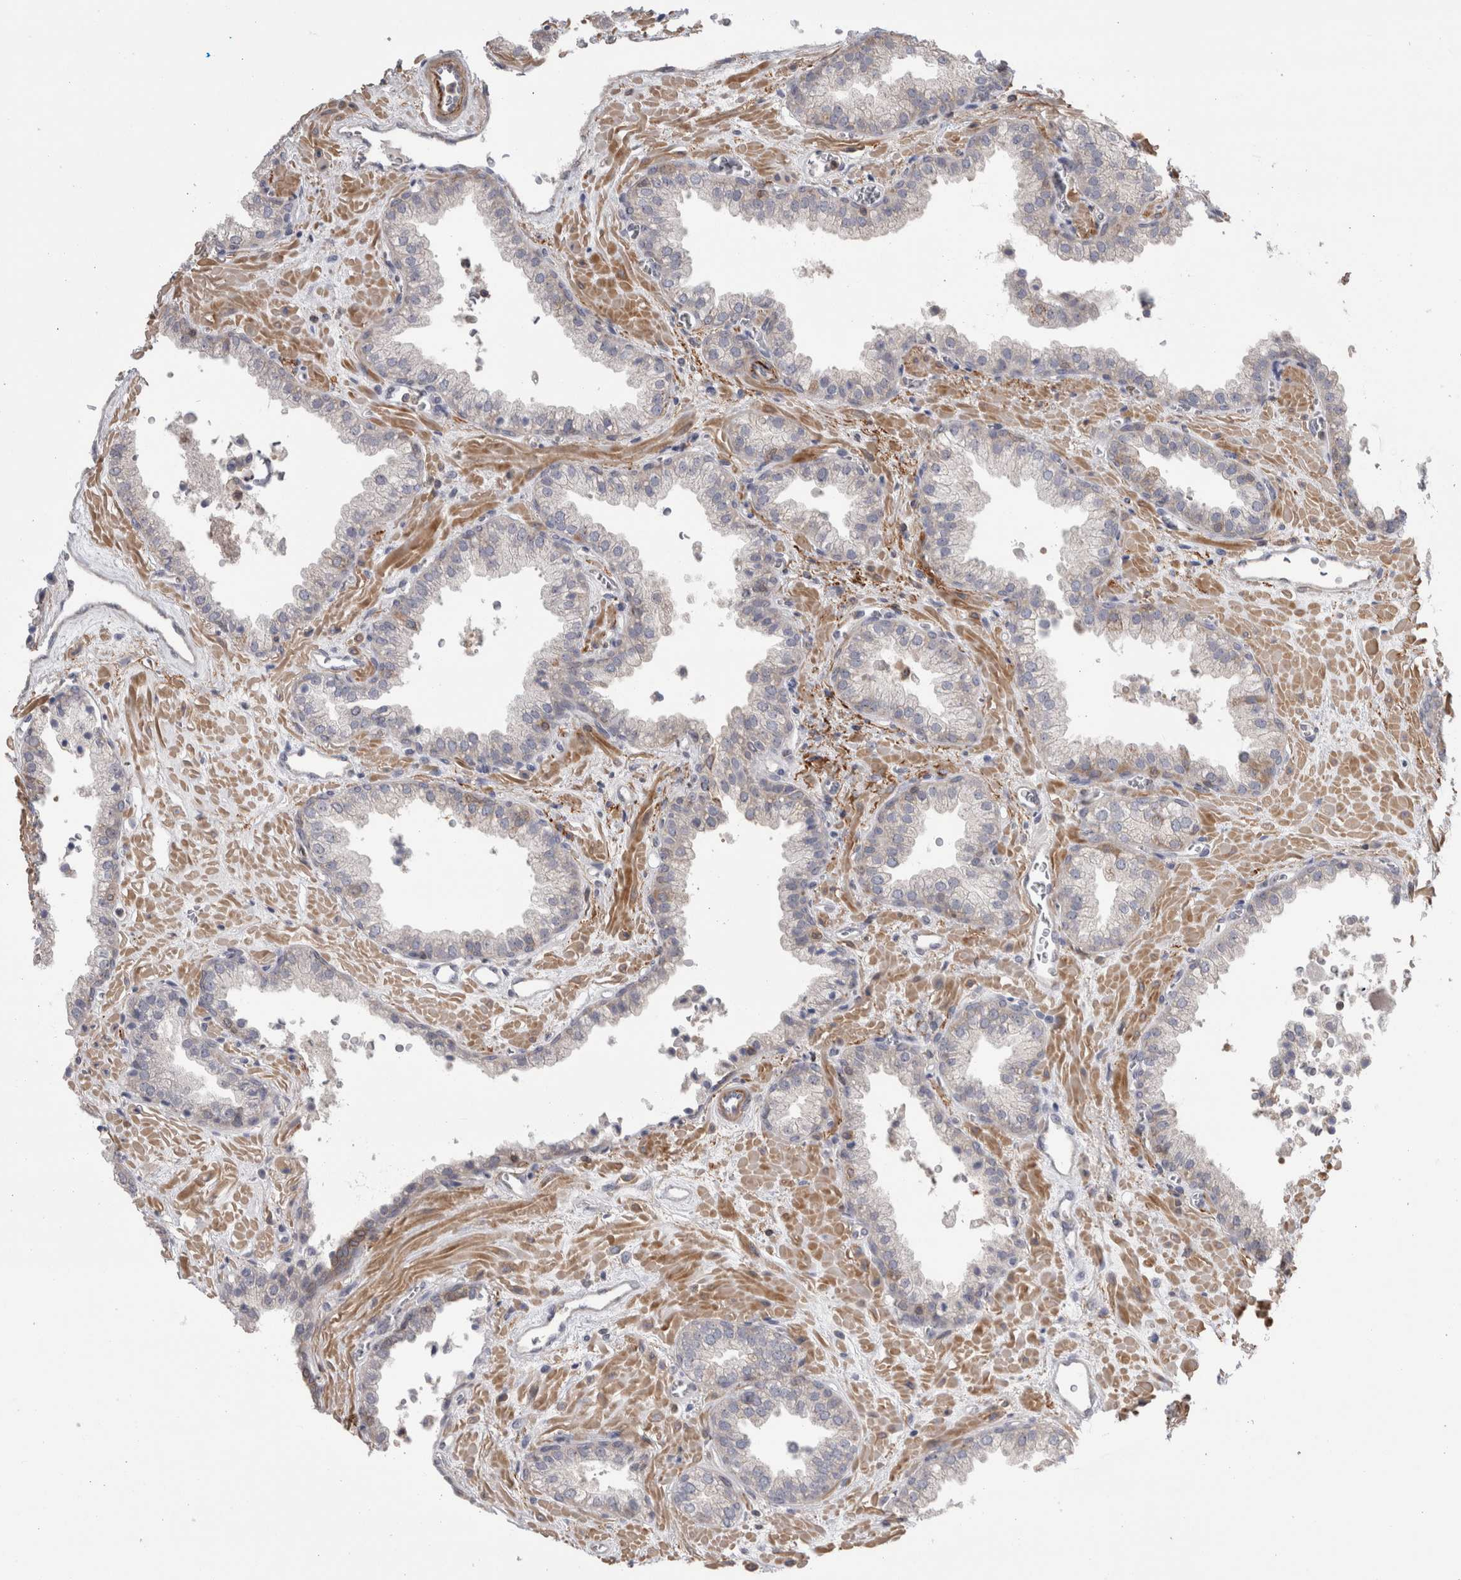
{"staining": {"intensity": "negative", "quantity": "none", "location": "none"}, "tissue": "prostate cancer", "cell_type": "Tumor cells", "image_type": "cancer", "snomed": [{"axis": "morphology", "description": "Adenocarcinoma, Low grade"}, {"axis": "topography", "description": "Prostate"}], "caption": "A high-resolution image shows IHC staining of adenocarcinoma (low-grade) (prostate), which reveals no significant positivity in tumor cells. Nuclei are stained in blue.", "gene": "DARS2", "patient": {"sex": "male", "age": 71}}